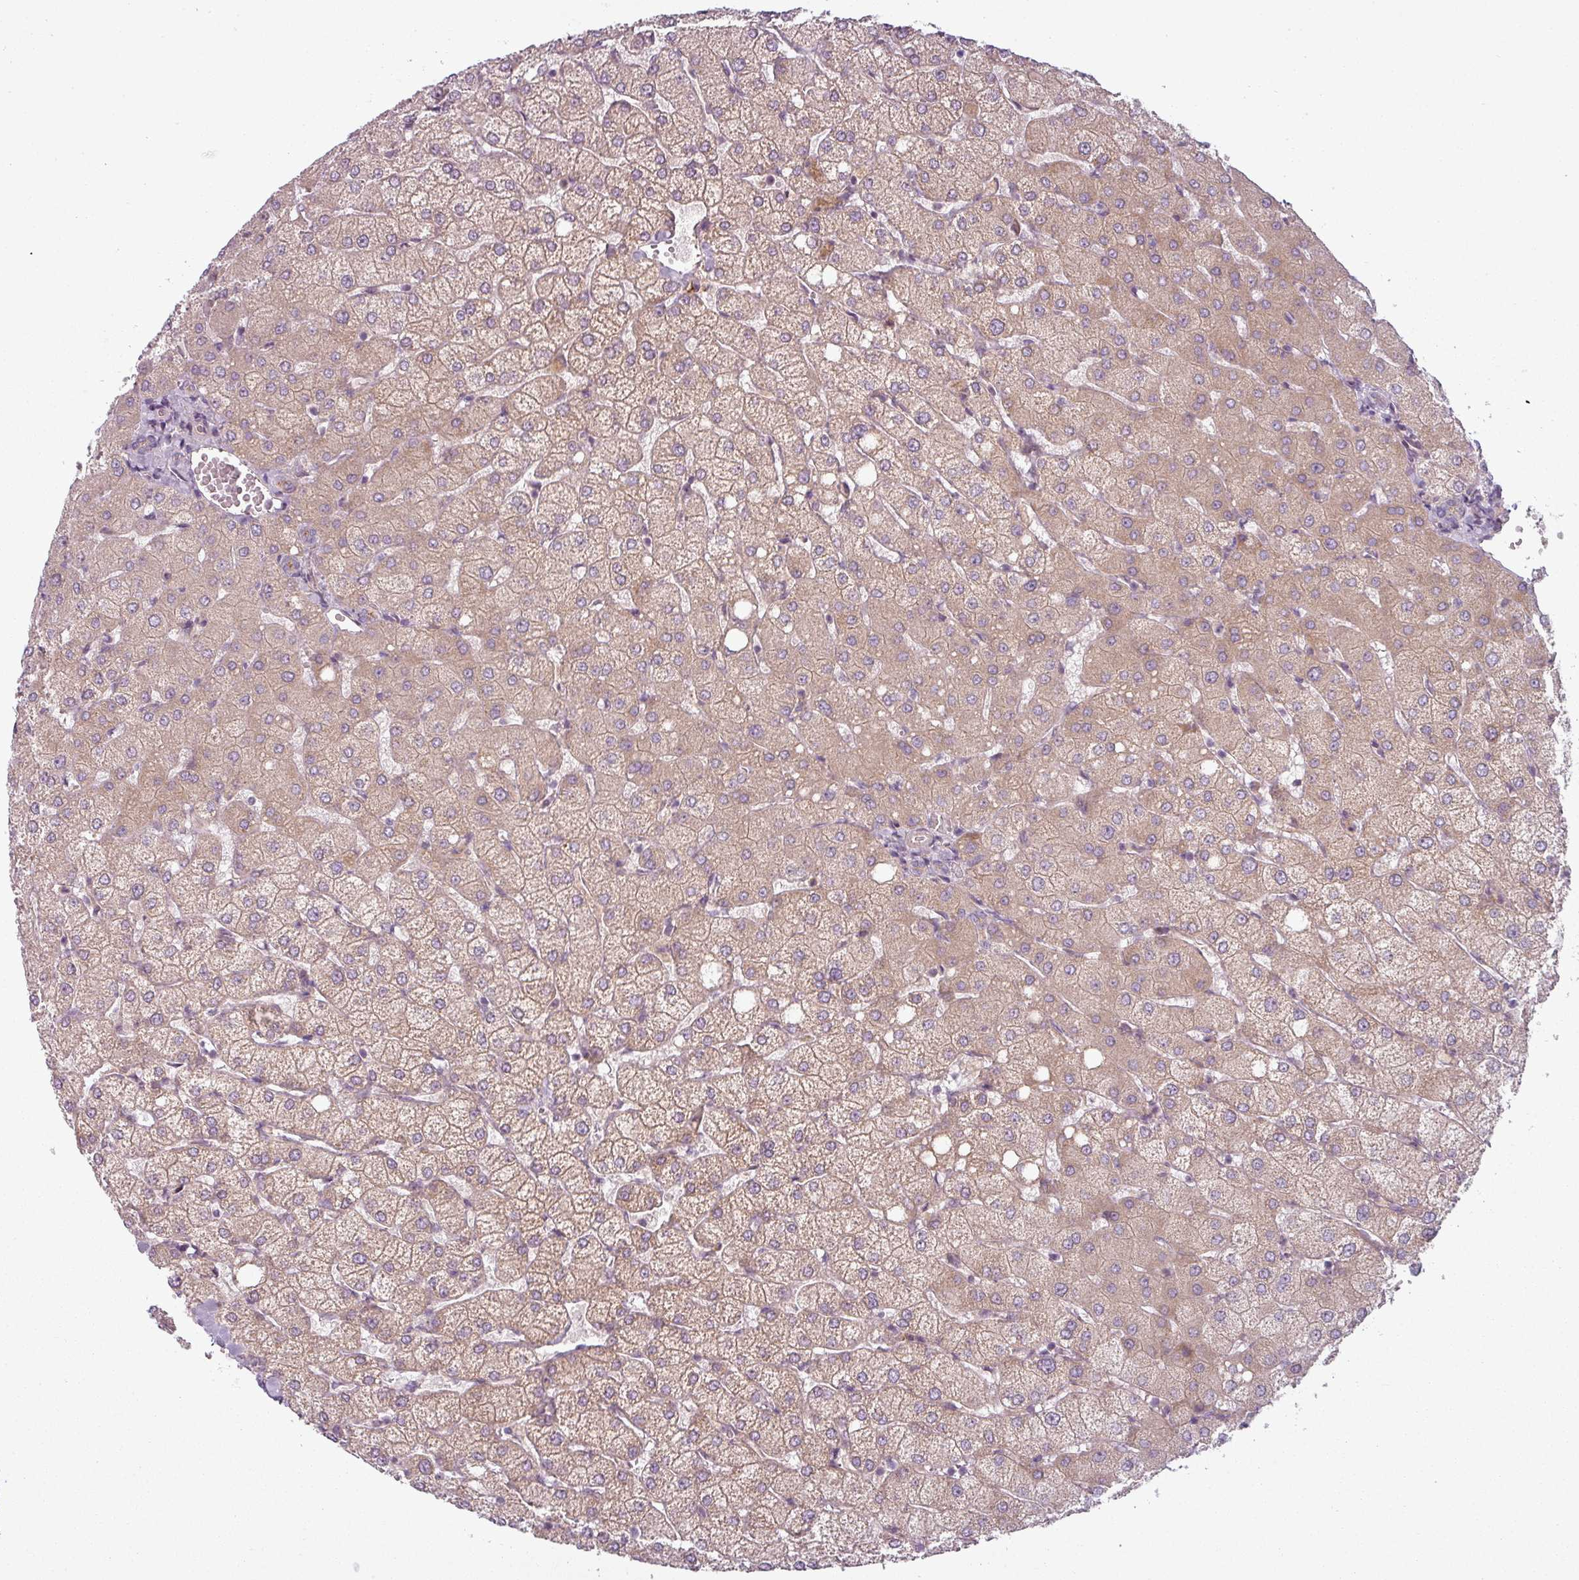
{"staining": {"intensity": "negative", "quantity": "none", "location": "none"}, "tissue": "liver", "cell_type": "Cholangiocytes", "image_type": "normal", "snomed": [{"axis": "morphology", "description": "Normal tissue, NOS"}, {"axis": "topography", "description": "Liver"}], "caption": "Immunohistochemistry (IHC) of unremarkable human liver exhibits no staining in cholangiocytes.", "gene": "SLC16A9", "patient": {"sex": "female", "age": 54}}